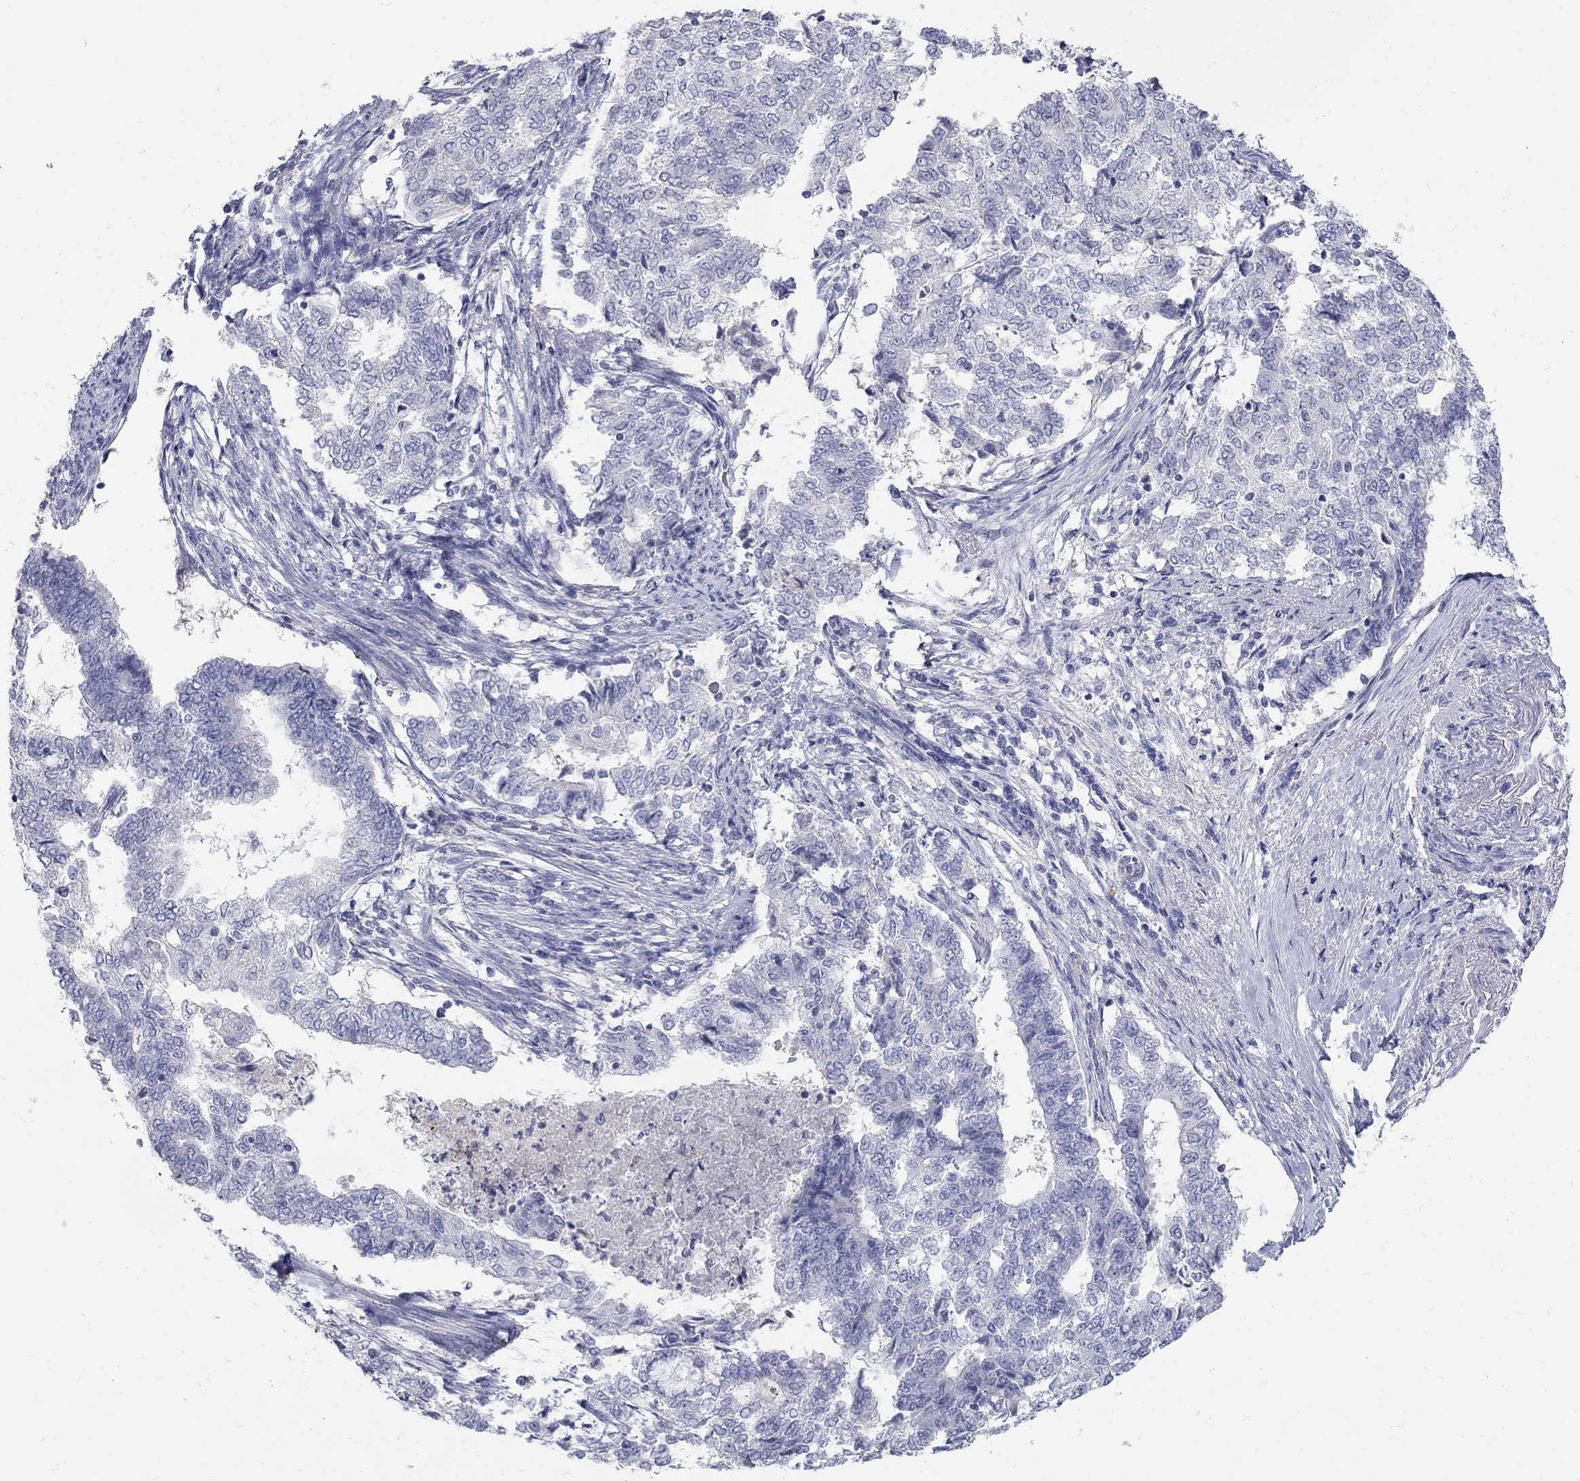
{"staining": {"intensity": "negative", "quantity": "none", "location": "none"}, "tissue": "endometrial cancer", "cell_type": "Tumor cells", "image_type": "cancer", "snomed": [{"axis": "morphology", "description": "Adenocarcinoma, NOS"}, {"axis": "topography", "description": "Endometrium"}], "caption": "IHC image of neoplastic tissue: endometrial cancer (adenocarcinoma) stained with DAB (3,3'-diaminobenzidine) displays no significant protein expression in tumor cells.", "gene": "PTH1R", "patient": {"sex": "female", "age": 65}}